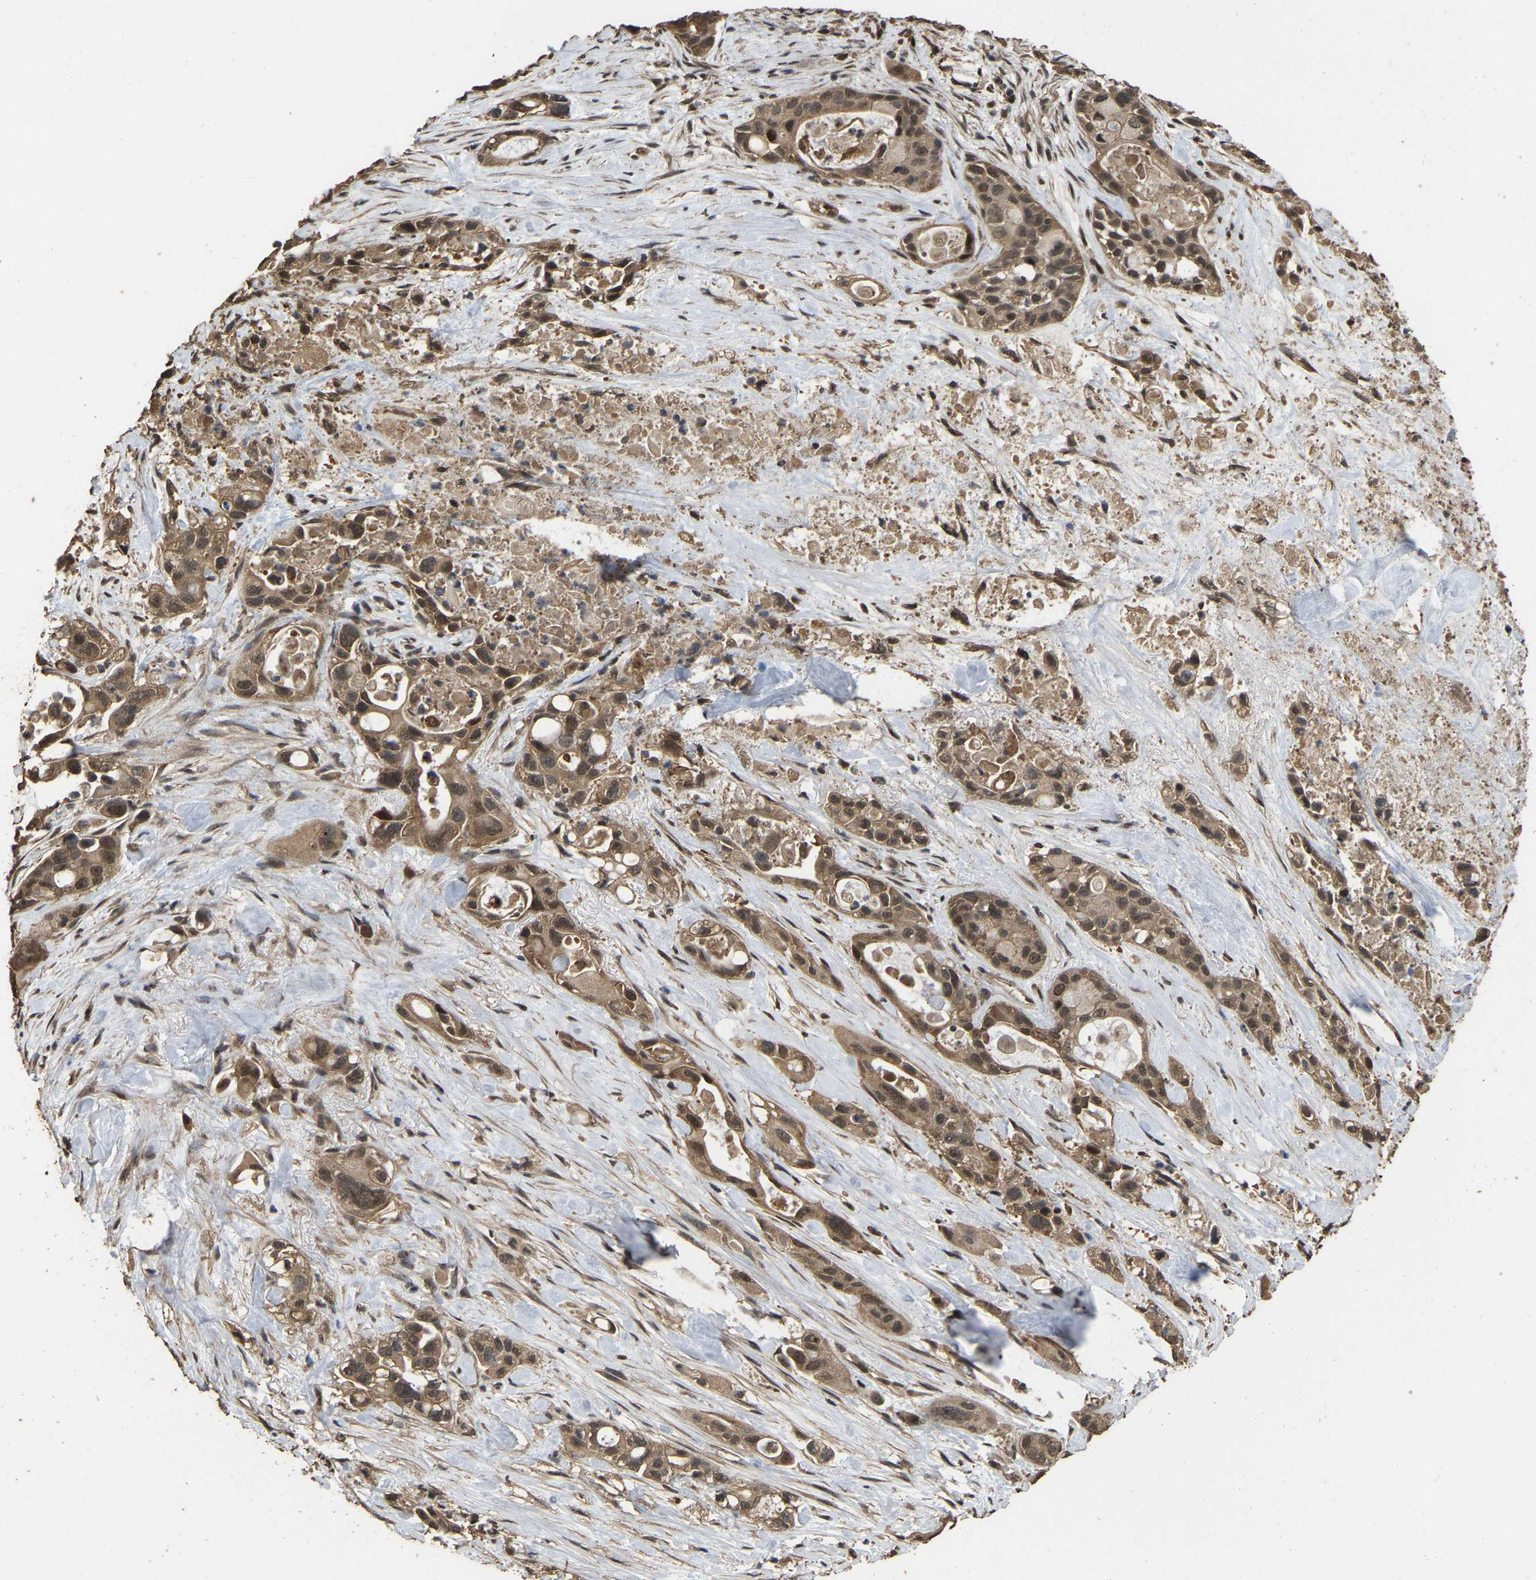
{"staining": {"intensity": "moderate", "quantity": ">75%", "location": "cytoplasmic/membranous,nuclear"}, "tissue": "pancreatic cancer", "cell_type": "Tumor cells", "image_type": "cancer", "snomed": [{"axis": "morphology", "description": "Adenocarcinoma, NOS"}, {"axis": "topography", "description": "Pancreas"}], "caption": "The photomicrograph displays staining of pancreatic cancer (adenocarcinoma), revealing moderate cytoplasmic/membranous and nuclear protein expression (brown color) within tumor cells. (DAB (3,3'-diaminobenzidine) IHC, brown staining for protein, blue staining for nuclei).", "gene": "ARHGAP23", "patient": {"sex": "male", "age": 53}}